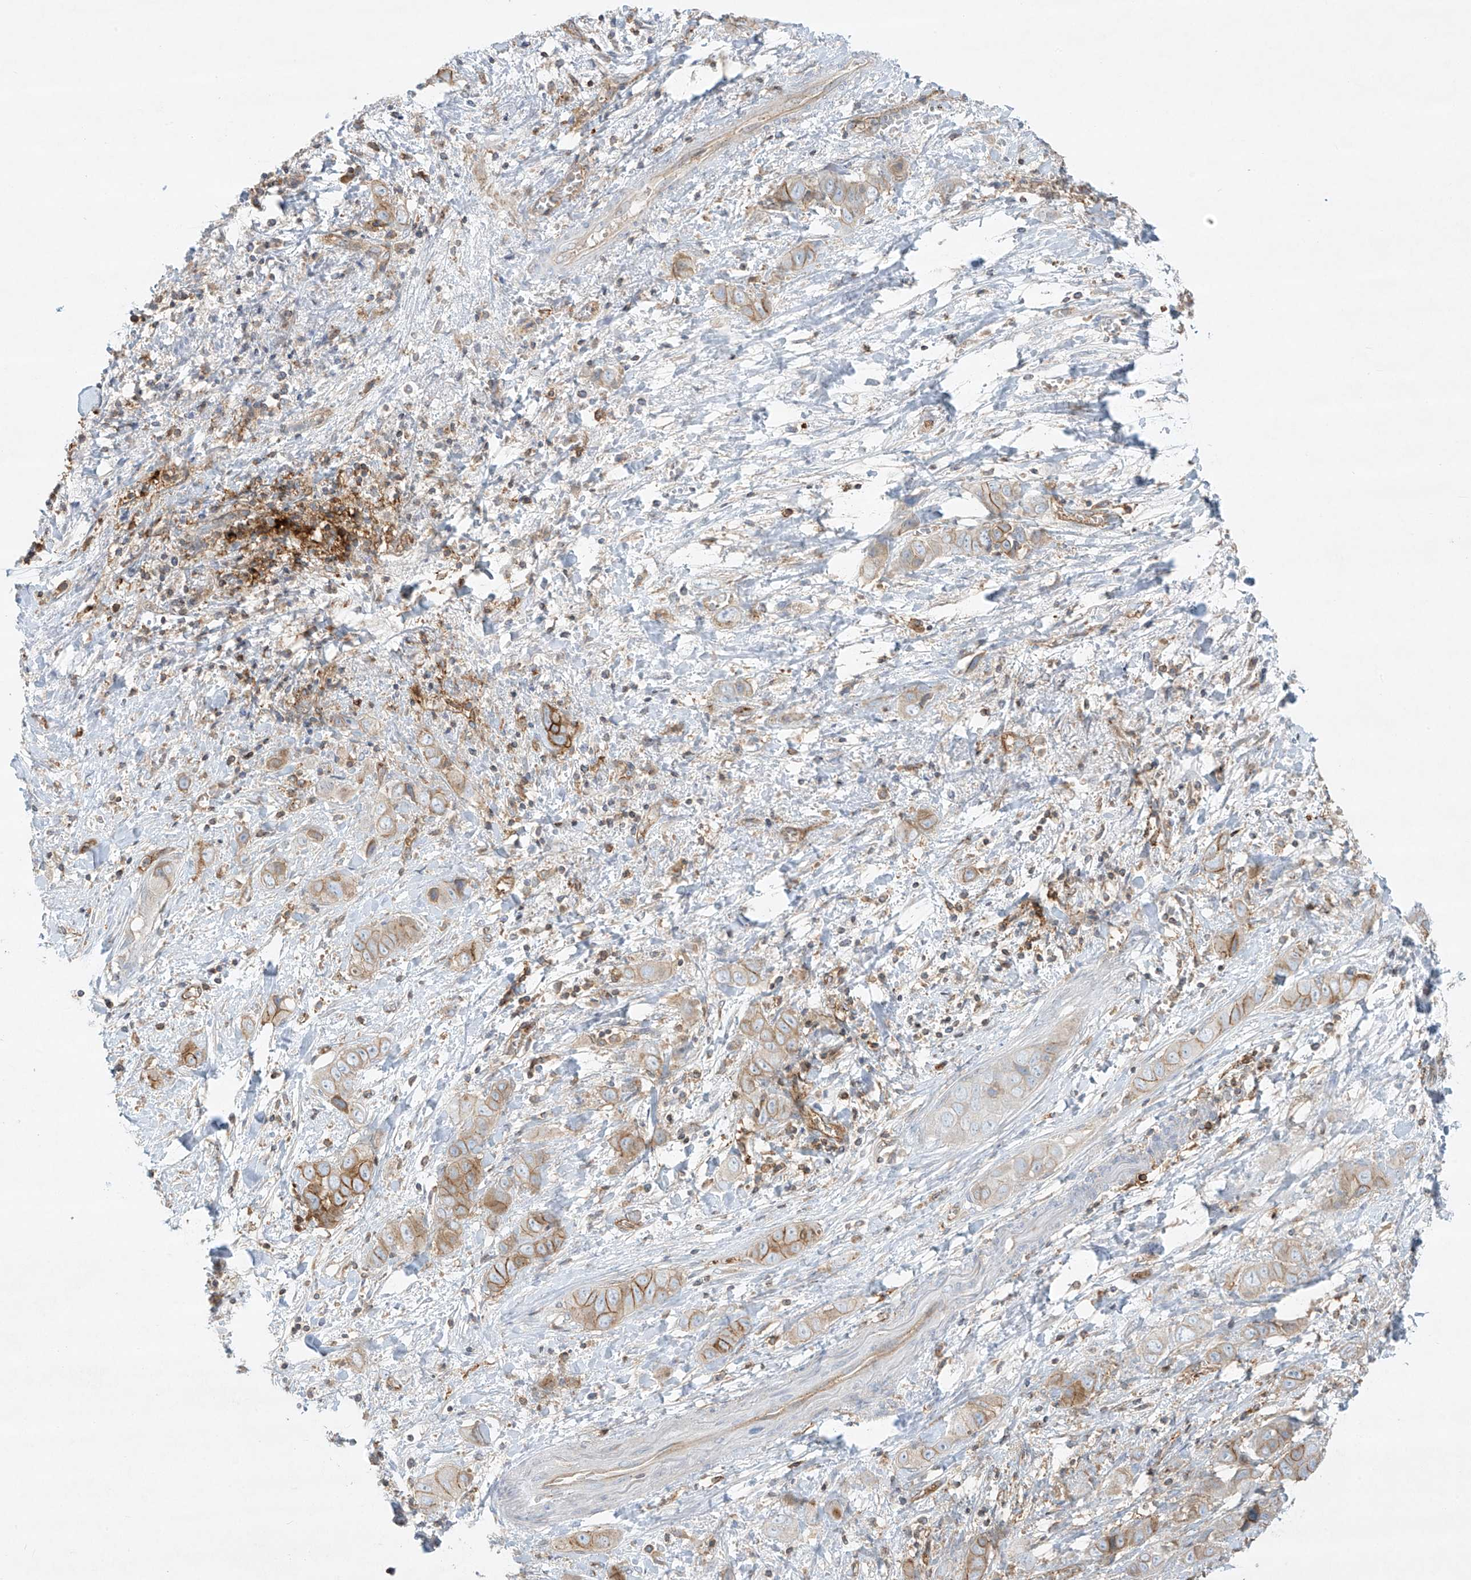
{"staining": {"intensity": "moderate", "quantity": ">75%", "location": "cytoplasmic/membranous"}, "tissue": "liver cancer", "cell_type": "Tumor cells", "image_type": "cancer", "snomed": [{"axis": "morphology", "description": "Cholangiocarcinoma"}, {"axis": "topography", "description": "Liver"}], "caption": "A histopathology image showing moderate cytoplasmic/membranous expression in about >75% of tumor cells in cholangiocarcinoma (liver), as visualized by brown immunohistochemical staining.", "gene": "HLA-E", "patient": {"sex": "female", "age": 52}}